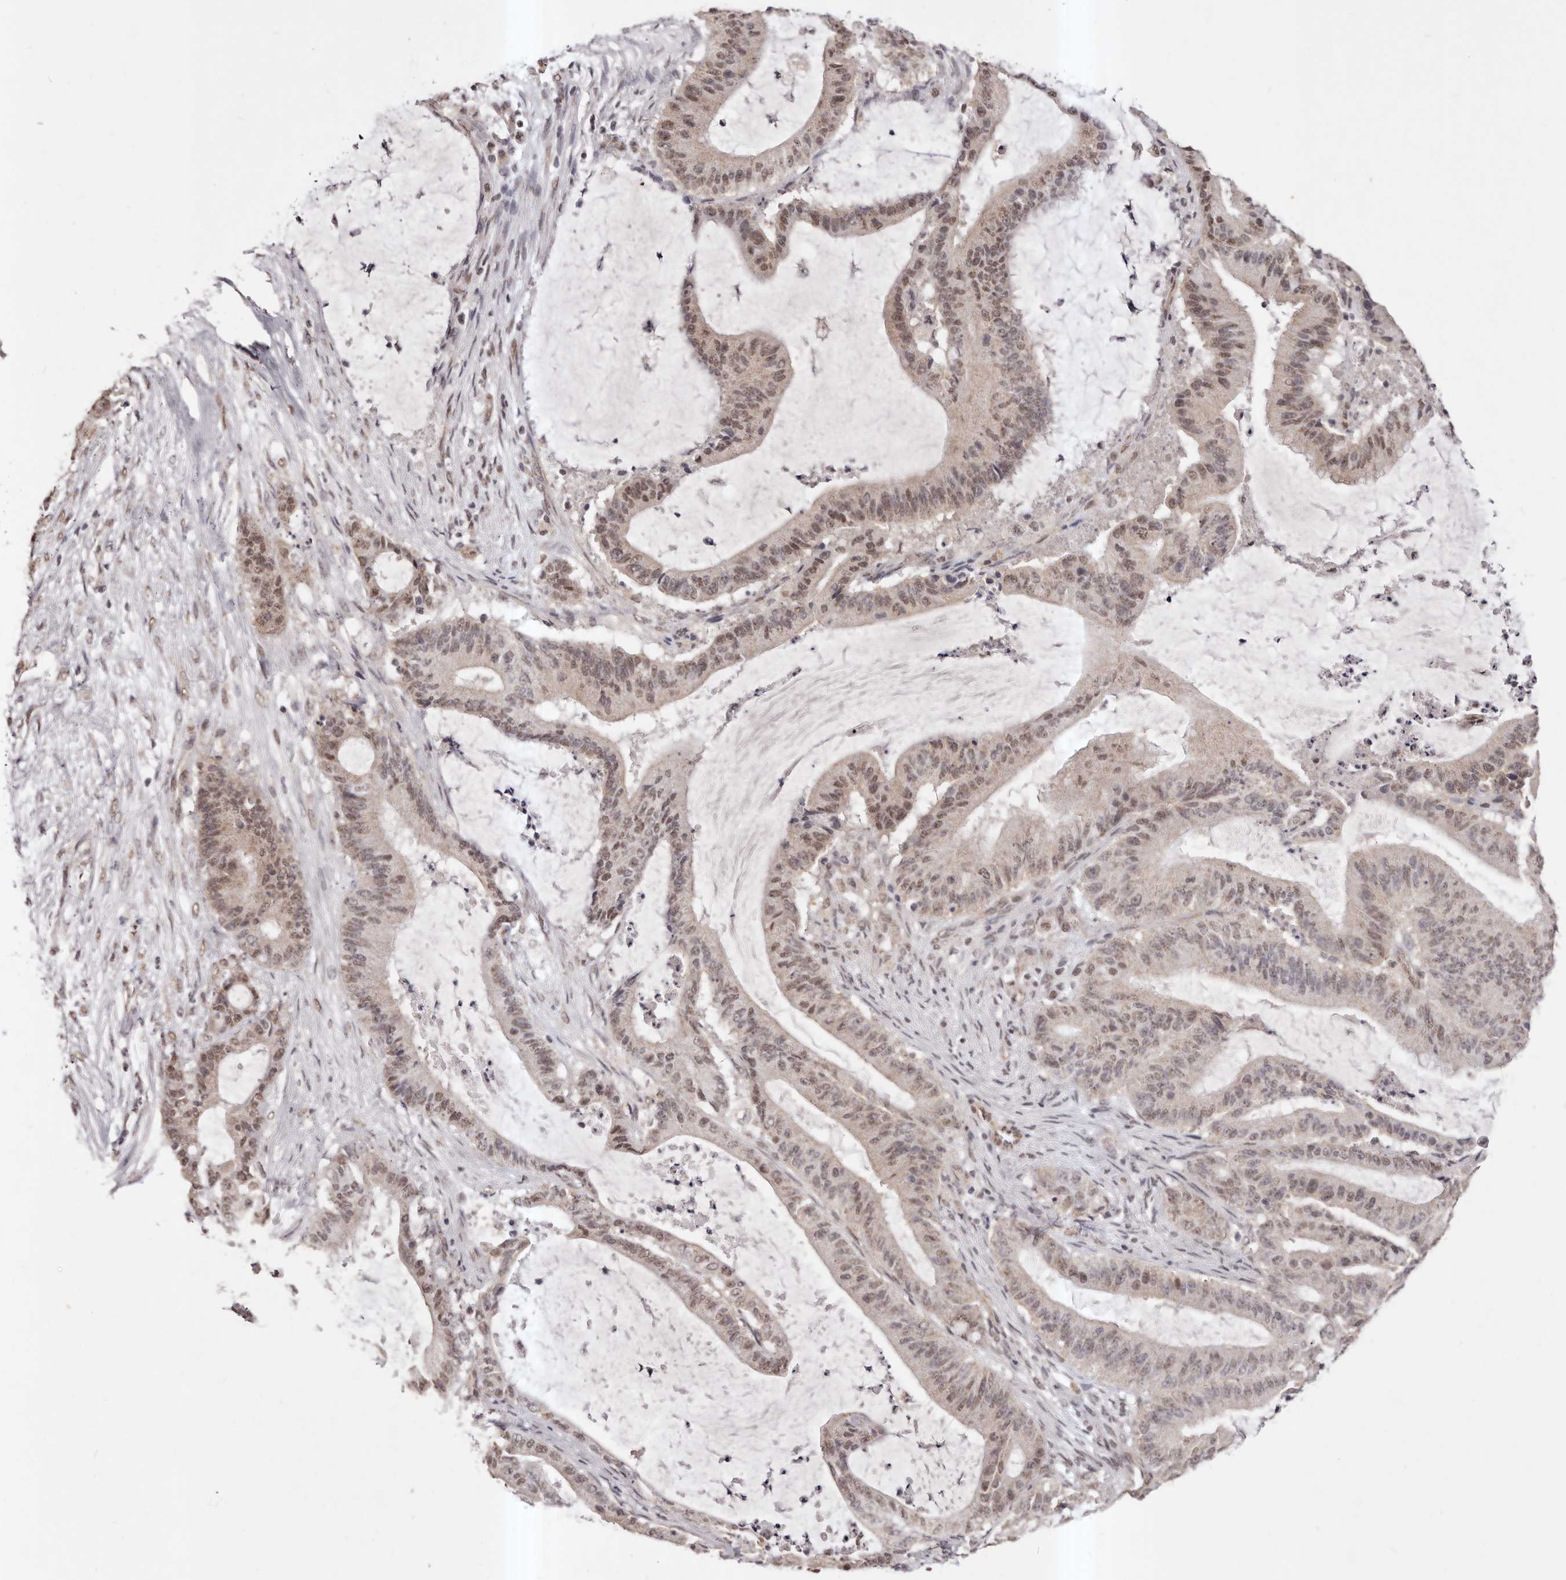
{"staining": {"intensity": "moderate", "quantity": ">75%", "location": "nuclear"}, "tissue": "liver cancer", "cell_type": "Tumor cells", "image_type": "cancer", "snomed": [{"axis": "morphology", "description": "Normal tissue, NOS"}, {"axis": "morphology", "description": "Cholangiocarcinoma"}, {"axis": "topography", "description": "Liver"}, {"axis": "topography", "description": "Peripheral nerve tissue"}], "caption": "A micrograph showing moderate nuclear positivity in approximately >75% of tumor cells in liver cholangiocarcinoma, as visualized by brown immunohistochemical staining.", "gene": "RPS6KA5", "patient": {"sex": "female", "age": 73}}